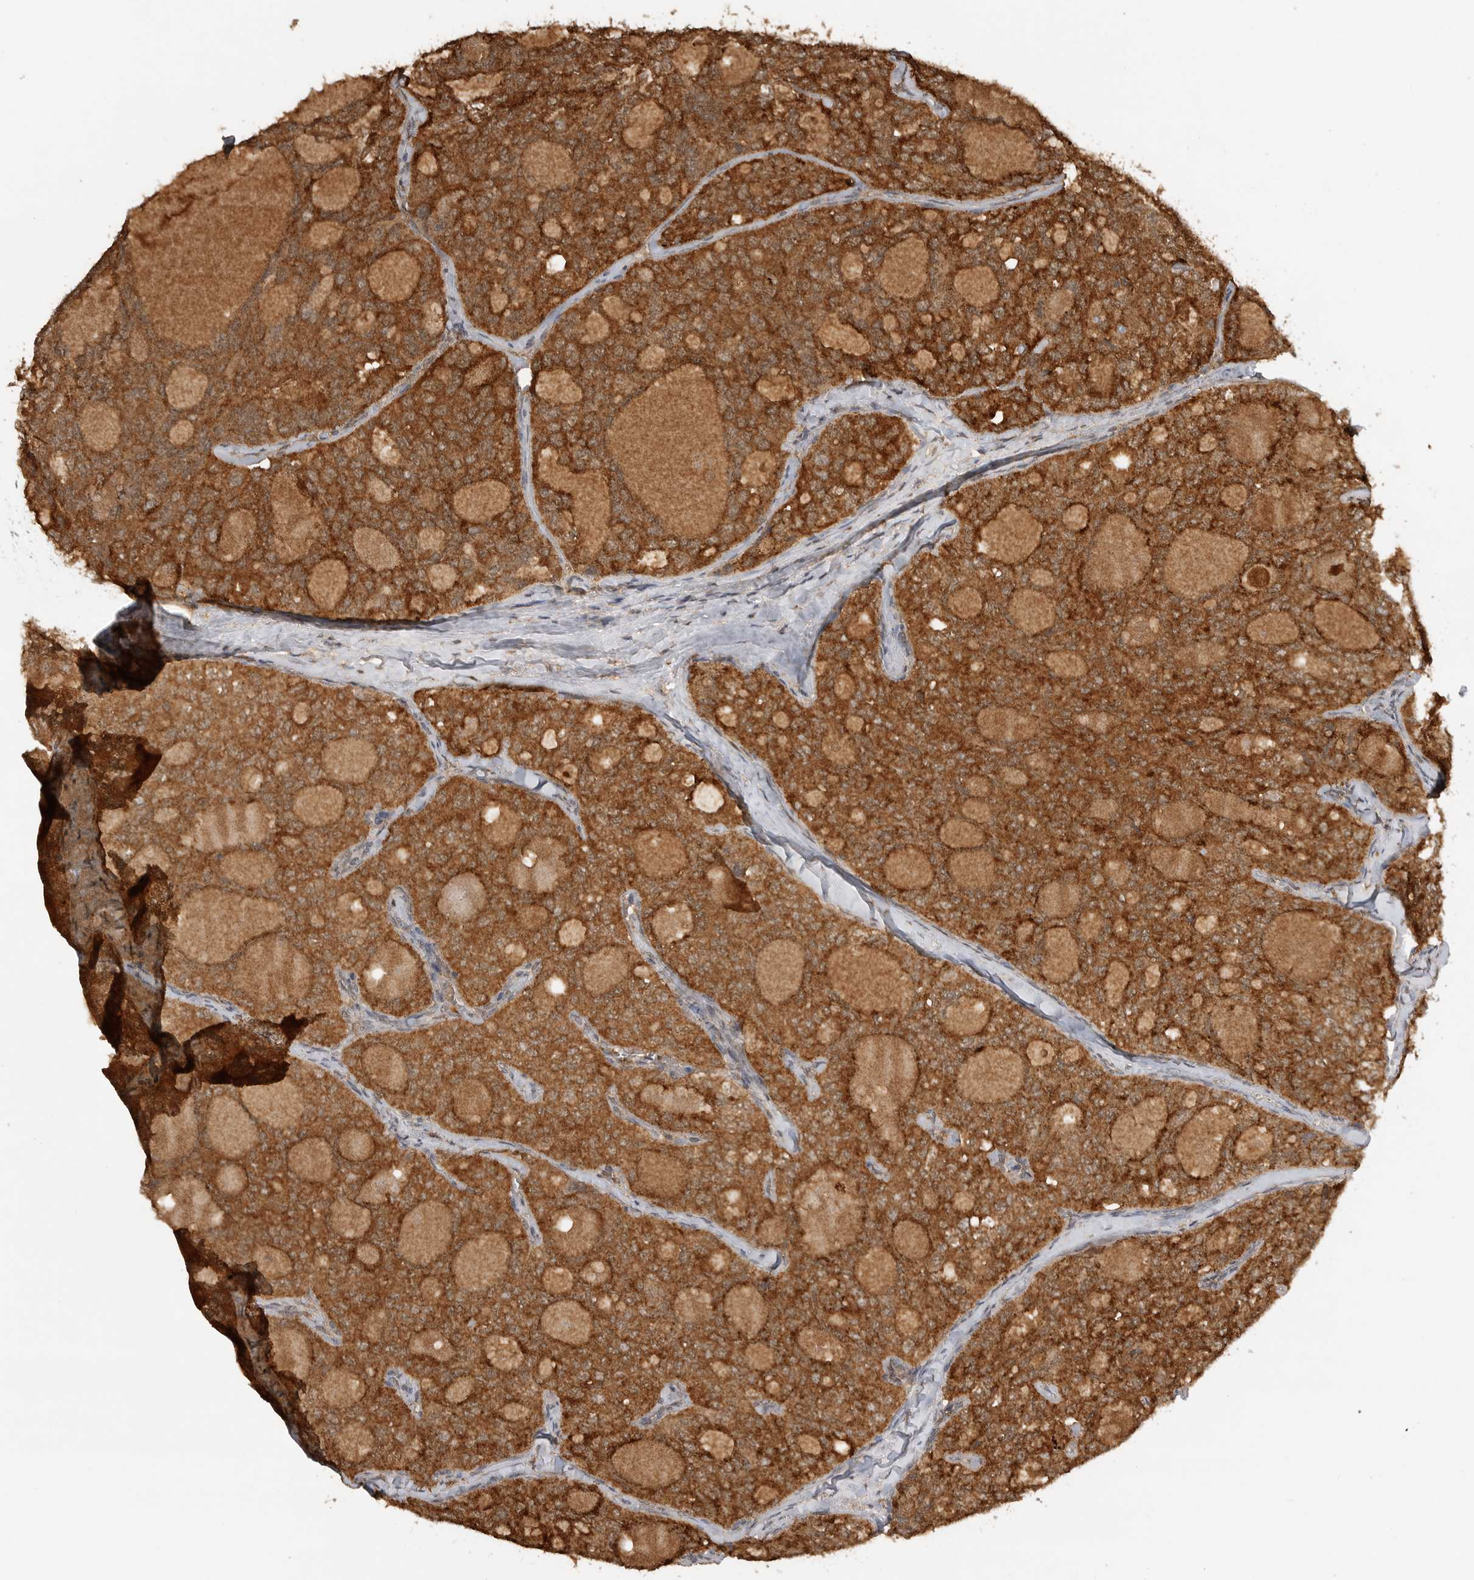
{"staining": {"intensity": "strong", "quantity": ">75%", "location": "cytoplasmic/membranous,nuclear"}, "tissue": "thyroid cancer", "cell_type": "Tumor cells", "image_type": "cancer", "snomed": [{"axis": "morphology", "description": "Follicular adenoma carcinoma, NOS"}, {"axis": "topography", "description": "Thyroid gland"}], "caption": "This is a micrograph of immunohistochemistry (IHC) staining of thyroid follicular adenoma carcinoma, which shows strong staining in the cytoplasmic/membranous and nuclear of tumor cells.", "gene": "ICOSLG", "patient": {"sex": "male", "age": 75}}